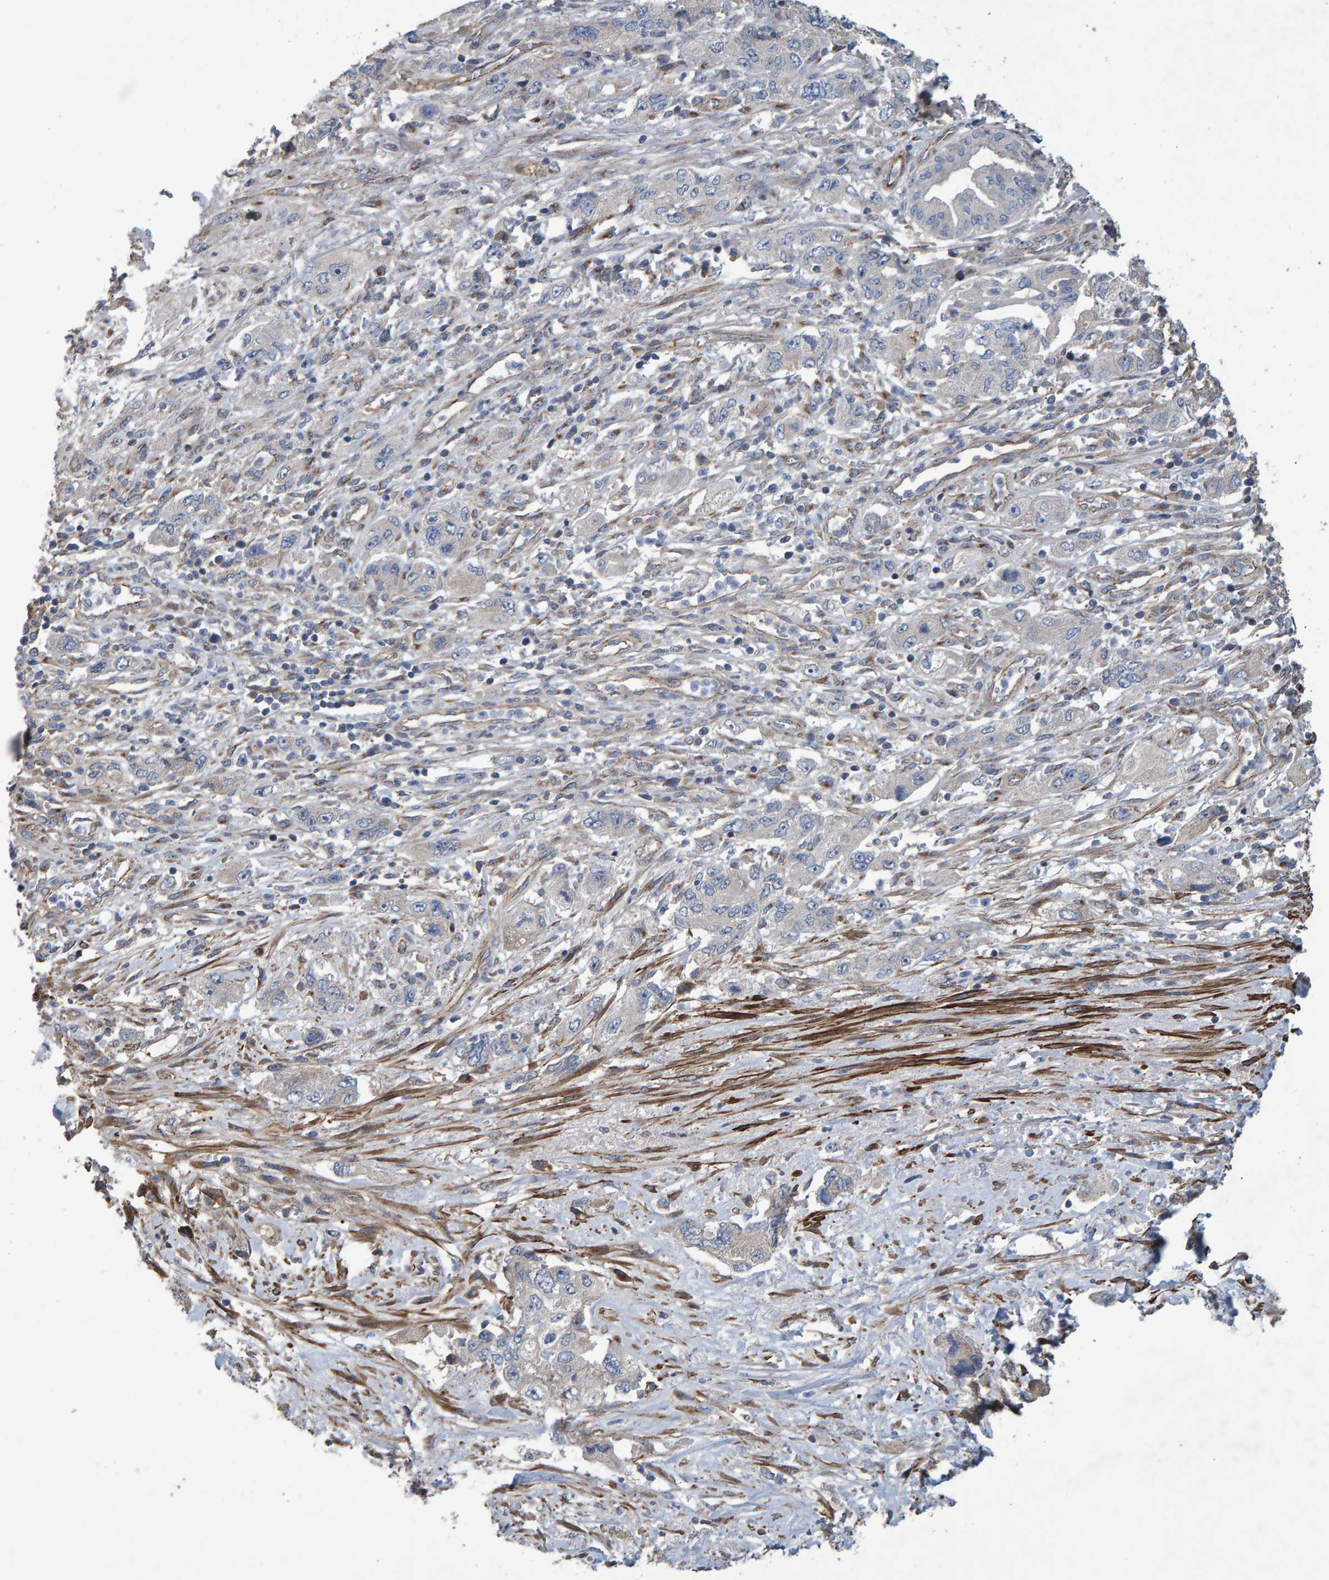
{"staining": {"intensity": "negative", "quantity": "none", "location": "none"}, "tissue": "pancreatic cancer", "cell_type": "Tumor cells", "image_type": "cancer", "snomed": [{"axis": "morphology", "description": "Adenocarcinoma, NOS"}, {"axis": "topography", "description": "Pancreas"}], "caption": "Micrograph shows no protein staining in tumor cells of adenocarcinoma (pancreatic) tissue.", "gene": "SLIT2", "patient": {"sex": "female", "age": 73}}